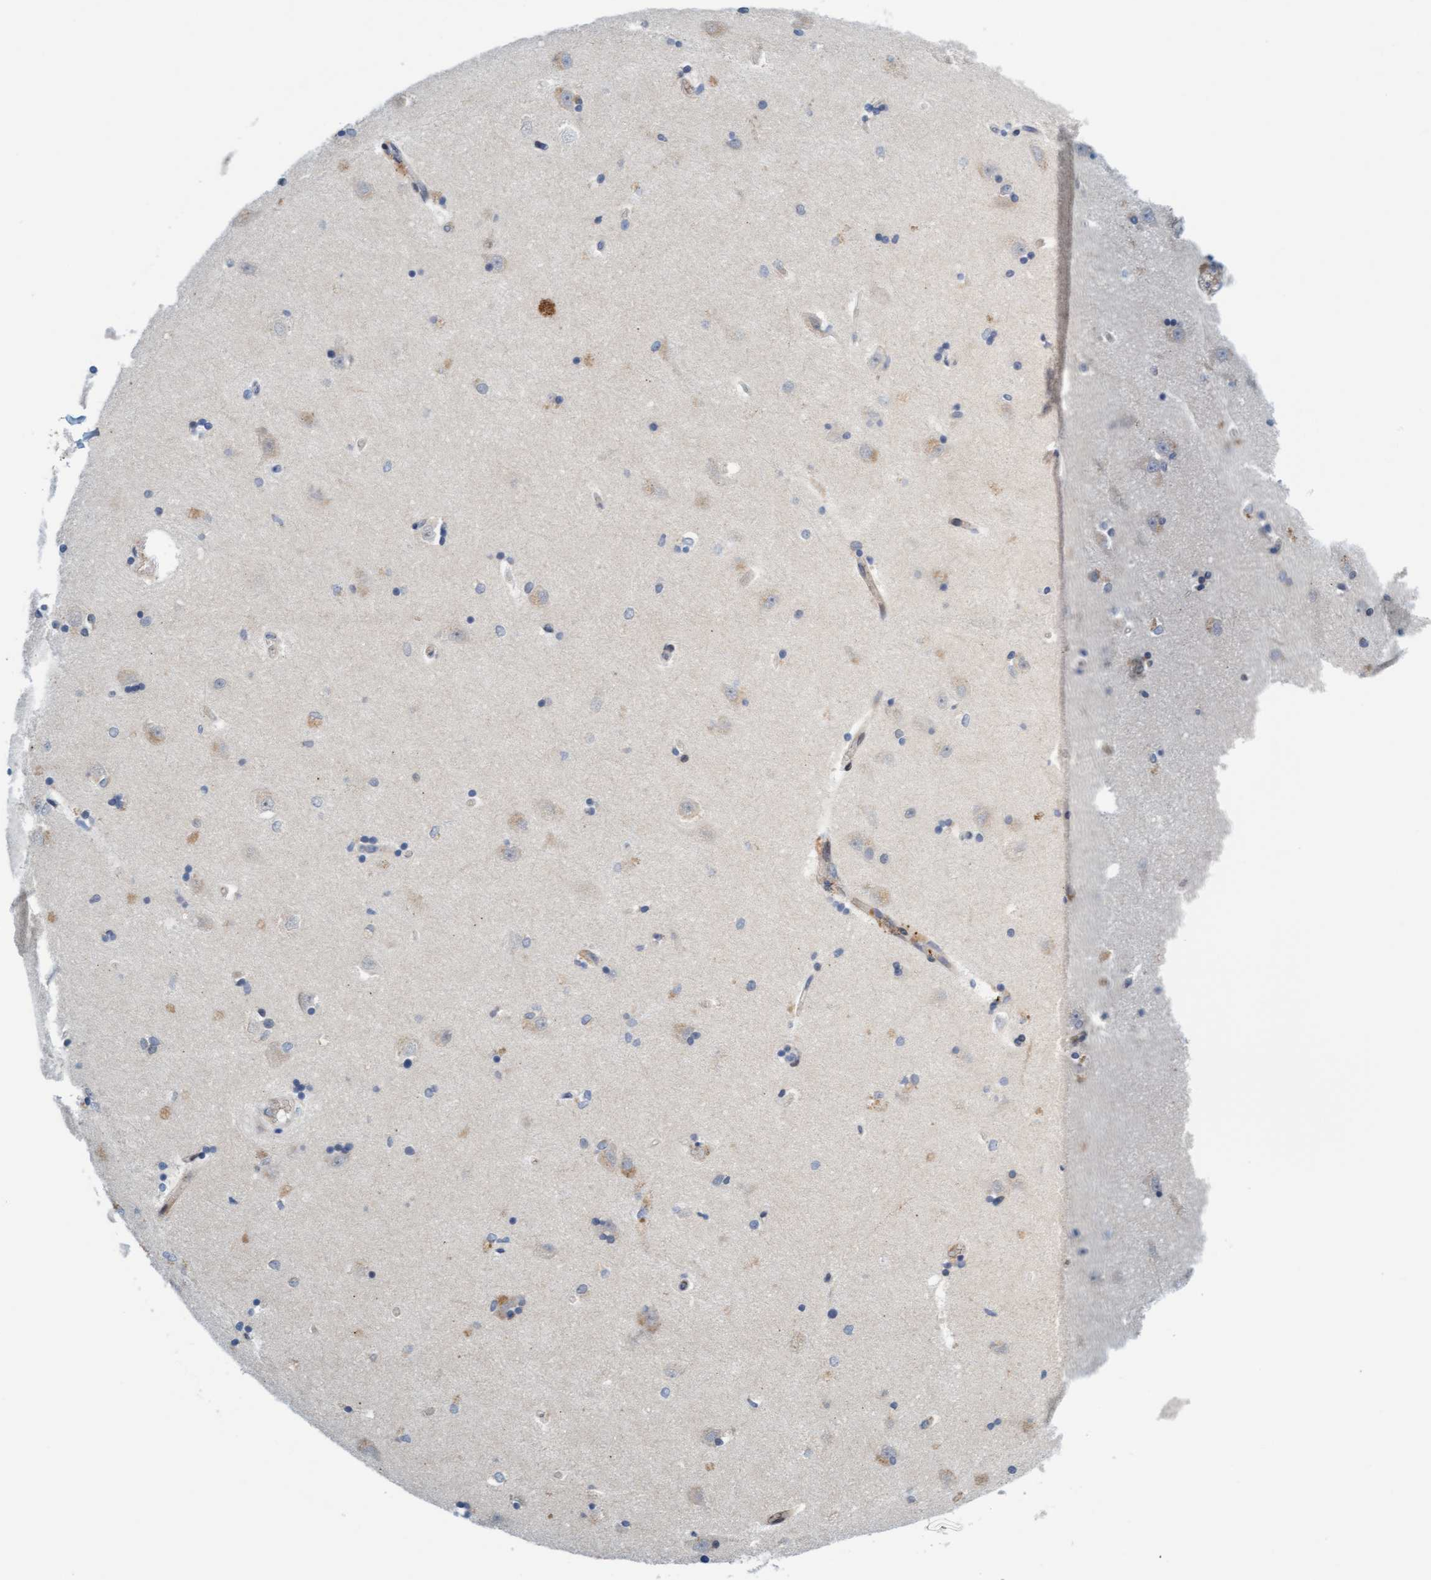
{"staining": {"intensity": "weak", "quantity": "<25%", "location": "cytoplasmic/membranous"}, "tissue": "hippocampus", "cell_type": "Glial cells", "image_type": "normal", "snomed": [{"axis": "morphology", "description": "Normal tissue, NOS"}, {"axis": "topography", "description": "Hippocampus"}], "caption": "IHC of unremarkable hippocampus shows no positivity in glial cells. (DAB (3,3'-diaminobenzidine) immunohistochemistry (IHC) with hematoxylin counter stain).", "gene": "EIF4EBP1", "patient": {"sex": "male", "age": 45}}